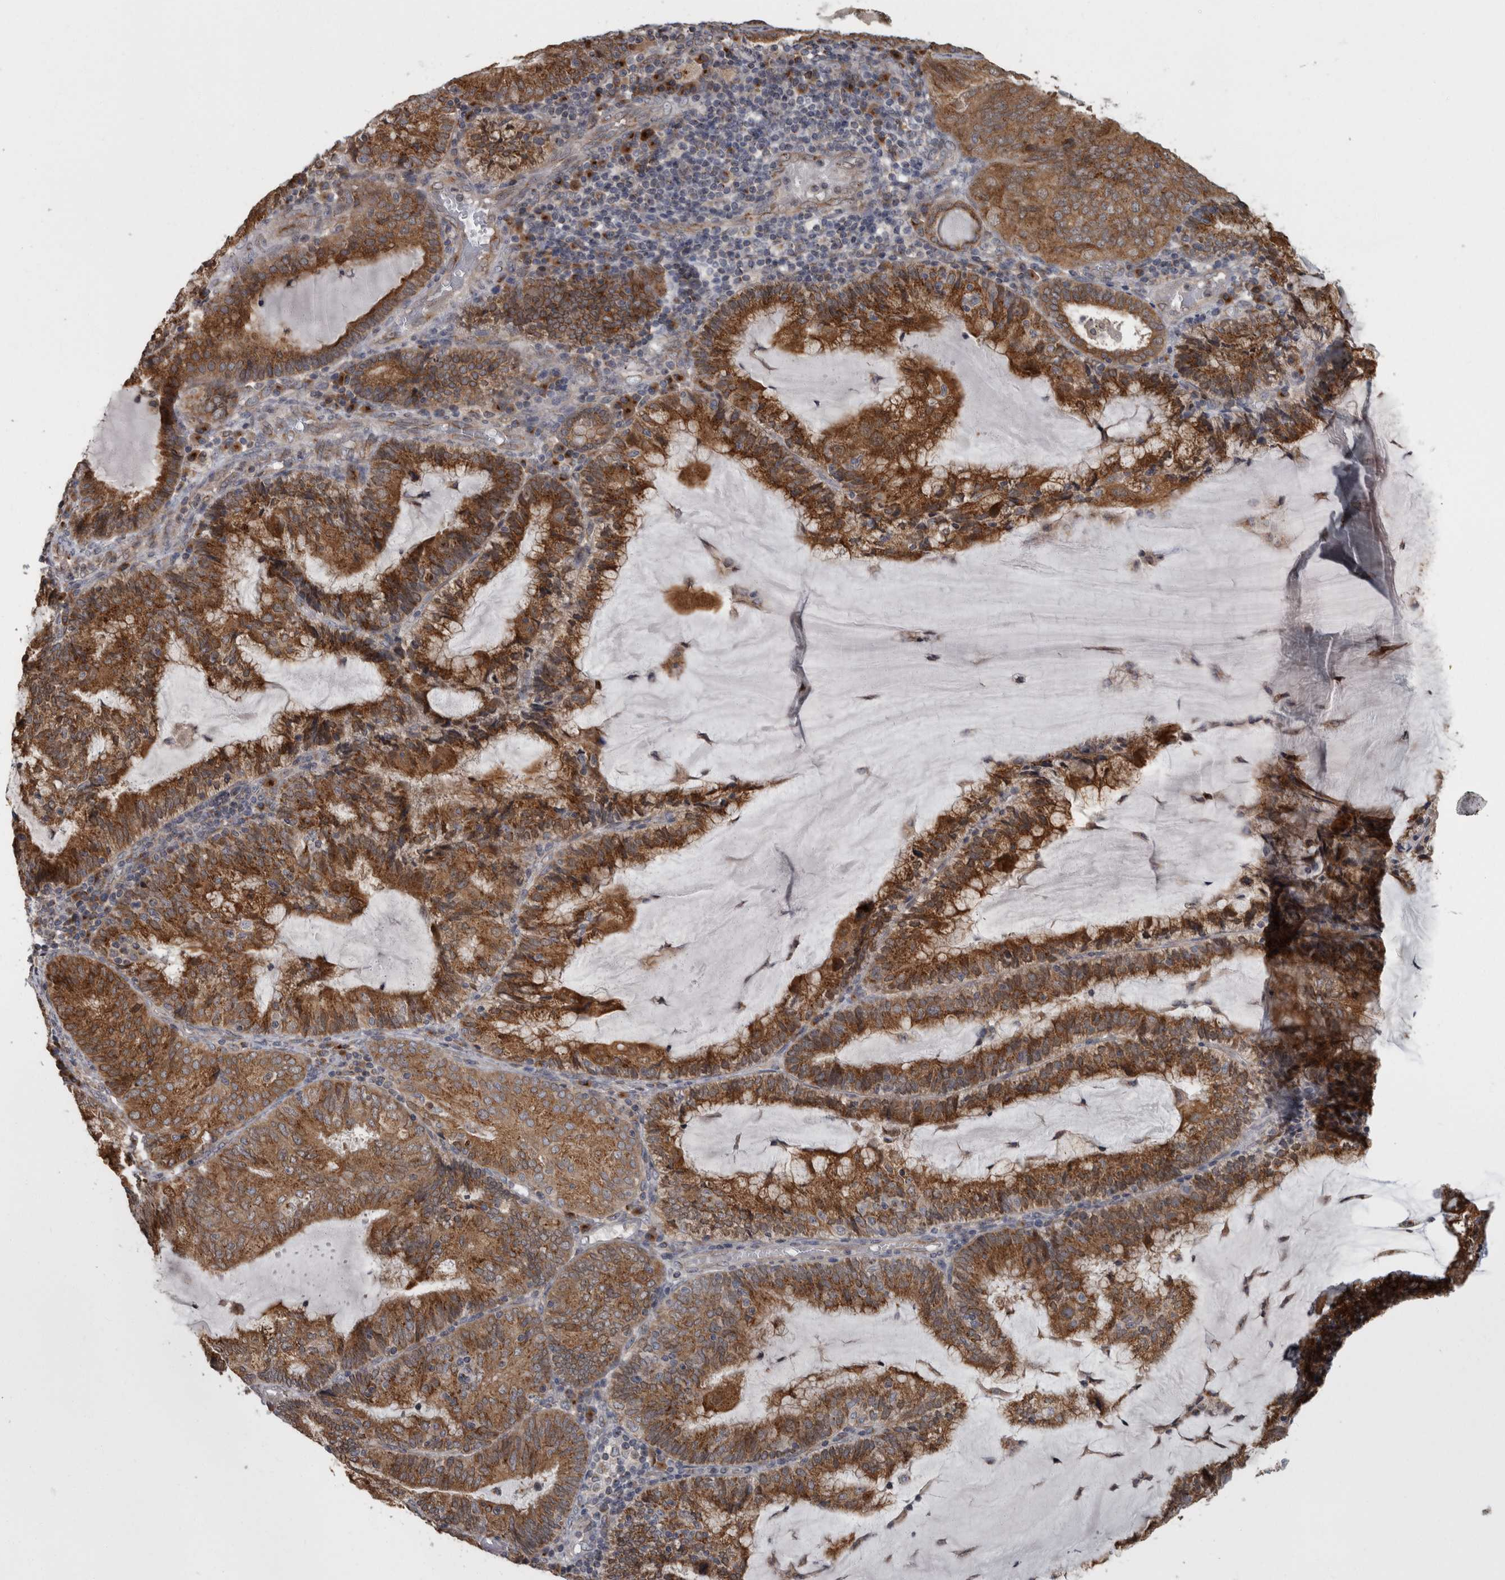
{"staining": {"intensity": "moderate", "quantity": ">75%", "location": "cytoplasmic/membranous"}, "tissue": "endometrial cancer", "cell_type": "Tumor cells", "image_type": "cancer", "snomed": [{"axis": "morphology", "description": "Adenocarcinoma, NOS"}, {"axis": "topography", "description": "Endometrium"}], "caption": "Endometrial cancer stained for a protein demonstrates moderate cytoplasmic/membranous positivity in tumor cells. (DAB (3,3'-diaminobenzidine) IHC, brown staining for protein, blue staining for nuclei).", "gene": "LMAN2L", "patient": {"sex": "female", "age": 81}}